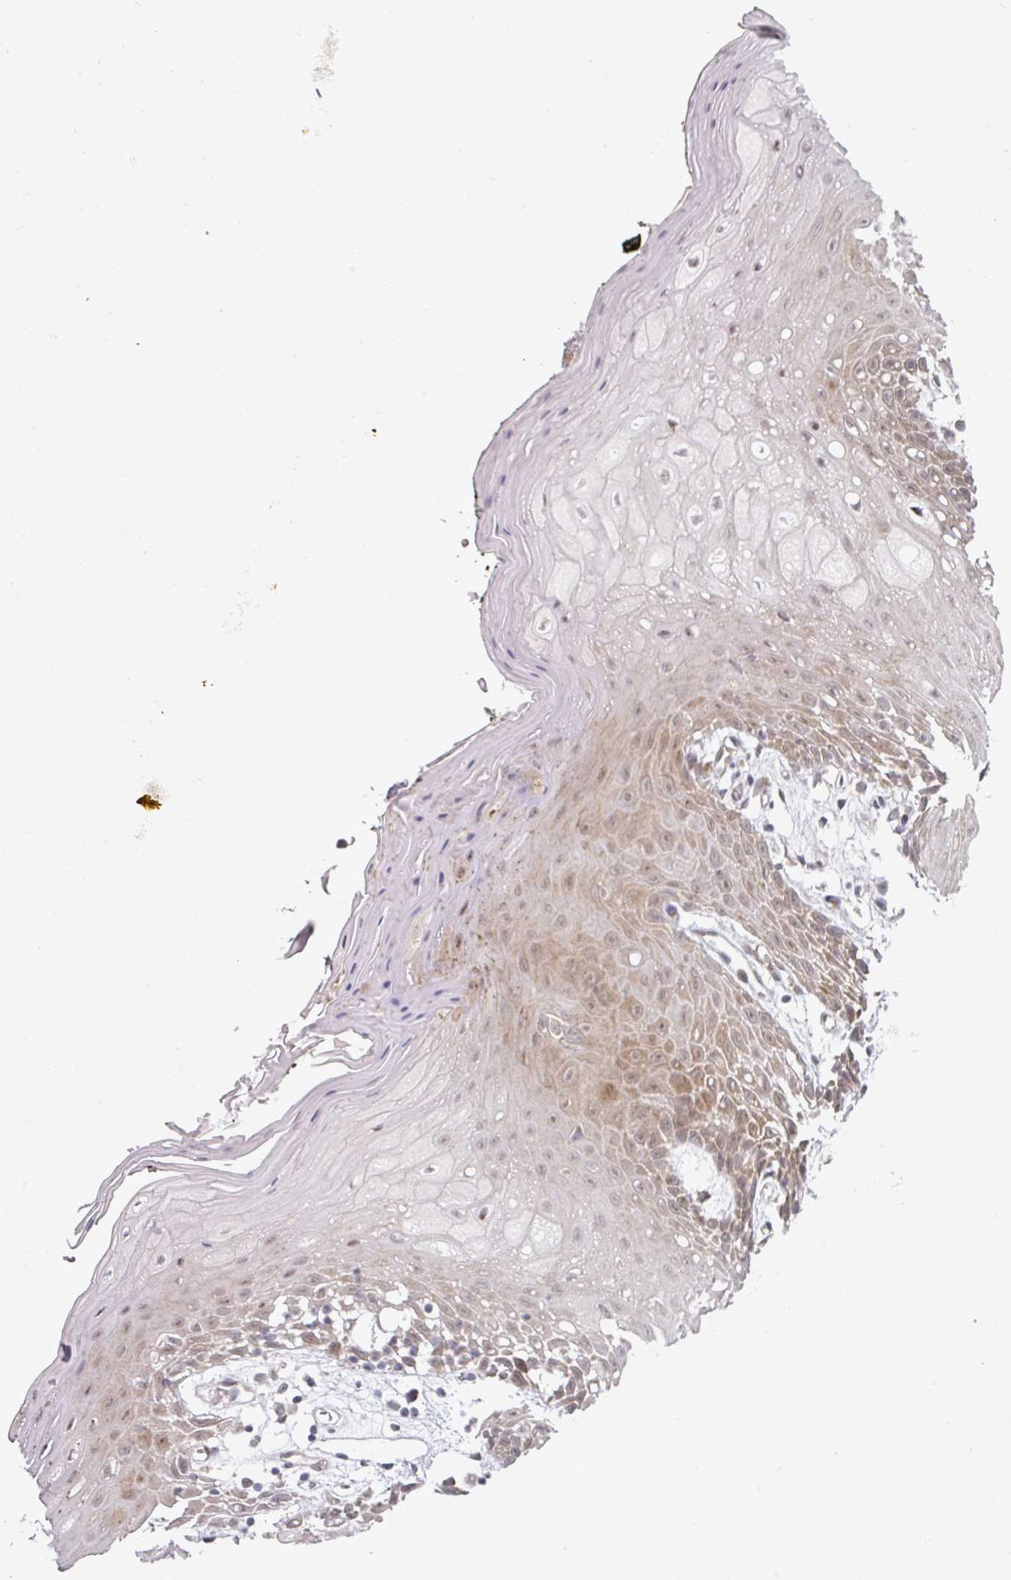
{"staining": {"intensity": "weak", "quantity": "25%-75%", "location": "cytoplasmic/membranous,nuclear"}, "tissue": "oral mucosa", "cell_type": "Squamous epithelial cells", "image_type": "normal", "snomed": [{"axis": "morphology", "description": "Normal tissue, NOS"}, {"axis": "topography", "description": "Oral tissue"}, {"axis": "topography", "description": "Tounge, NOS"}], "caption": "Immunohistochemical staining of benign oral mucosa shows 25%-75% levels of weak cytoplasmic/membranous,nuclear protein staining in approximately 25%-75% of squamous epithelial cells.", "gene": "TMCC1", "patient": {"sex": "female", "age": 59}}